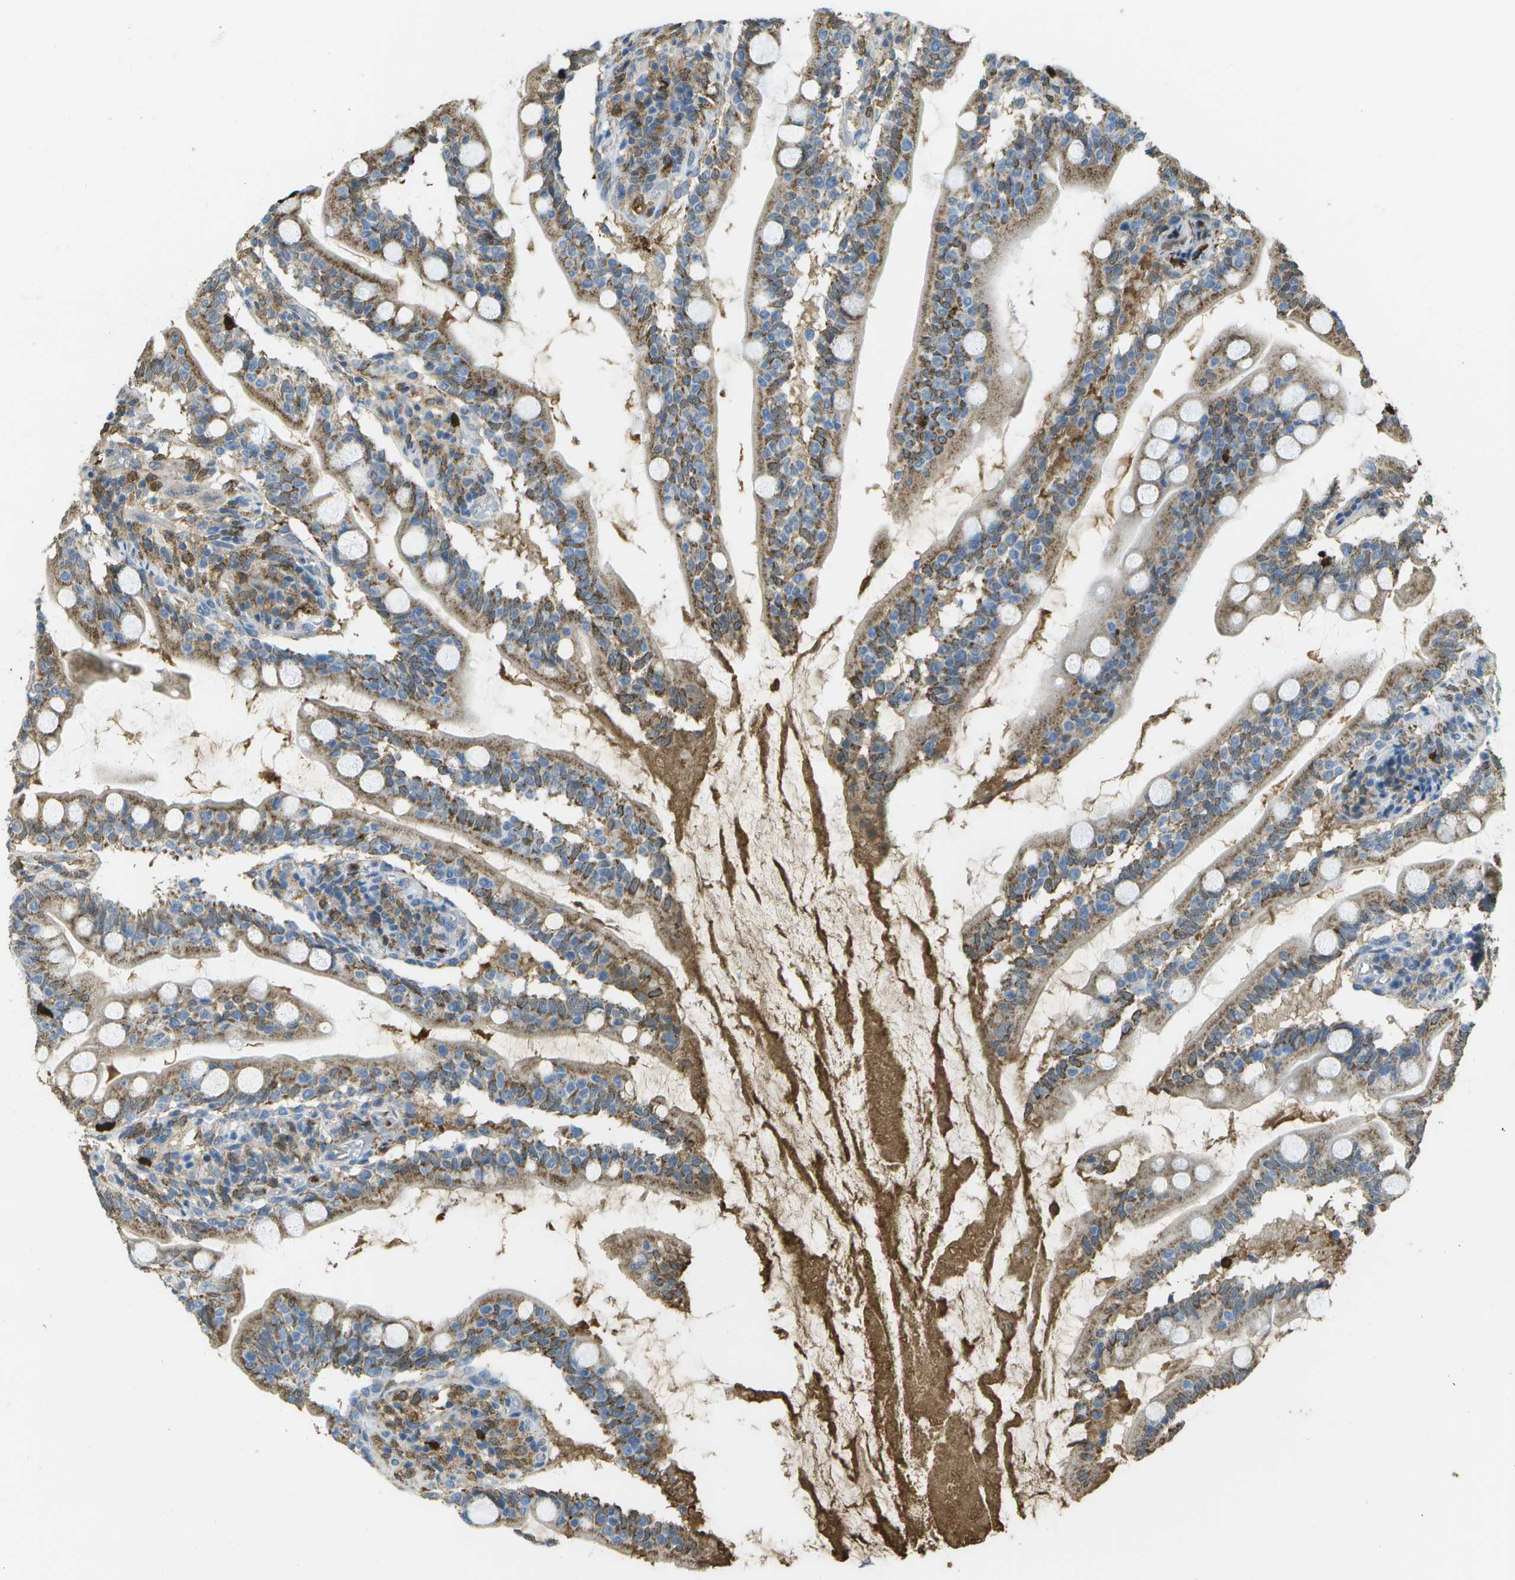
{"staining": {"intensity": "moderate", "quantity": ">75%", "location": "cytoplasmic/membranous"}, "tissue": "small intestine", "cell_type": "Glandular cells", "image_type": "normal", "snomed": [{"axis": "morphology", "description": "Normal tissue, NOS"}, {"axis": "topography", "description": "Small intestine"}], "caption": "This histopathology image displays IHC staining of unremarkable human small intestine, with medium moderate cytoplasmic/membranous staining in about >75% of glandular cells.", "gene": "CACHD1", "patient": {"sex": "female", "age": 56}}